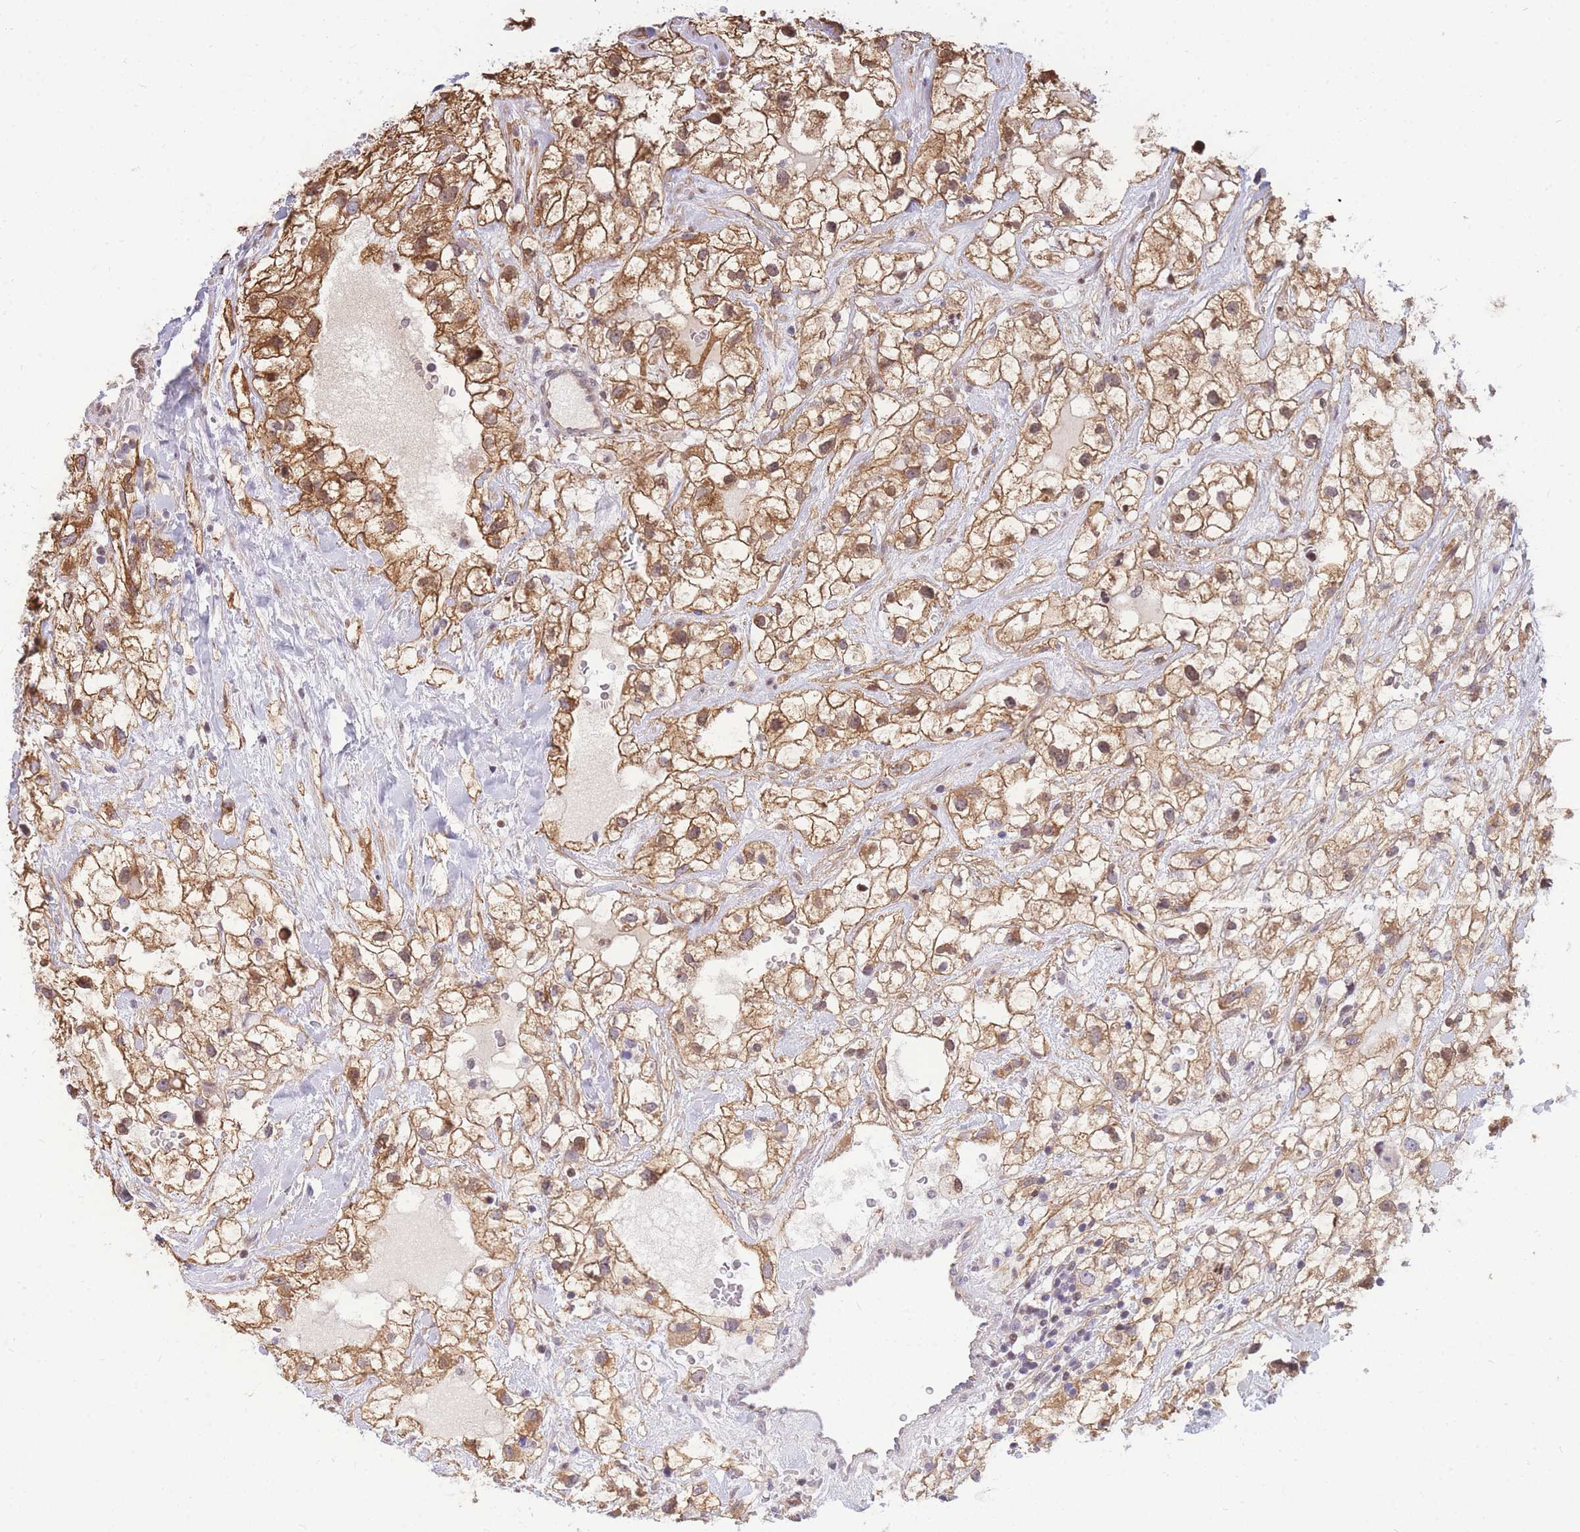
{"staining": {"intensity": "moderate", "quantity": ">75%", "location": "cytoplasmic/membranous"}, "tissue": "renal cancer", "cell_type": "Tumor cells", "image_type": "cancer", "snomed": [{"axis": "morphology", "description": "Adenocarcinoma, NOS"}, {"axis": "topography", "description": "Kidney"}], "caption": "Immunohistochemical staining of human renal cancer demonstrates medium levels of moderate cytoplasmic/membranous protein expression in approximately >75% of tumor cells.", "gene": "CRACD", "patient": {"sex": "male", "age": 59}}